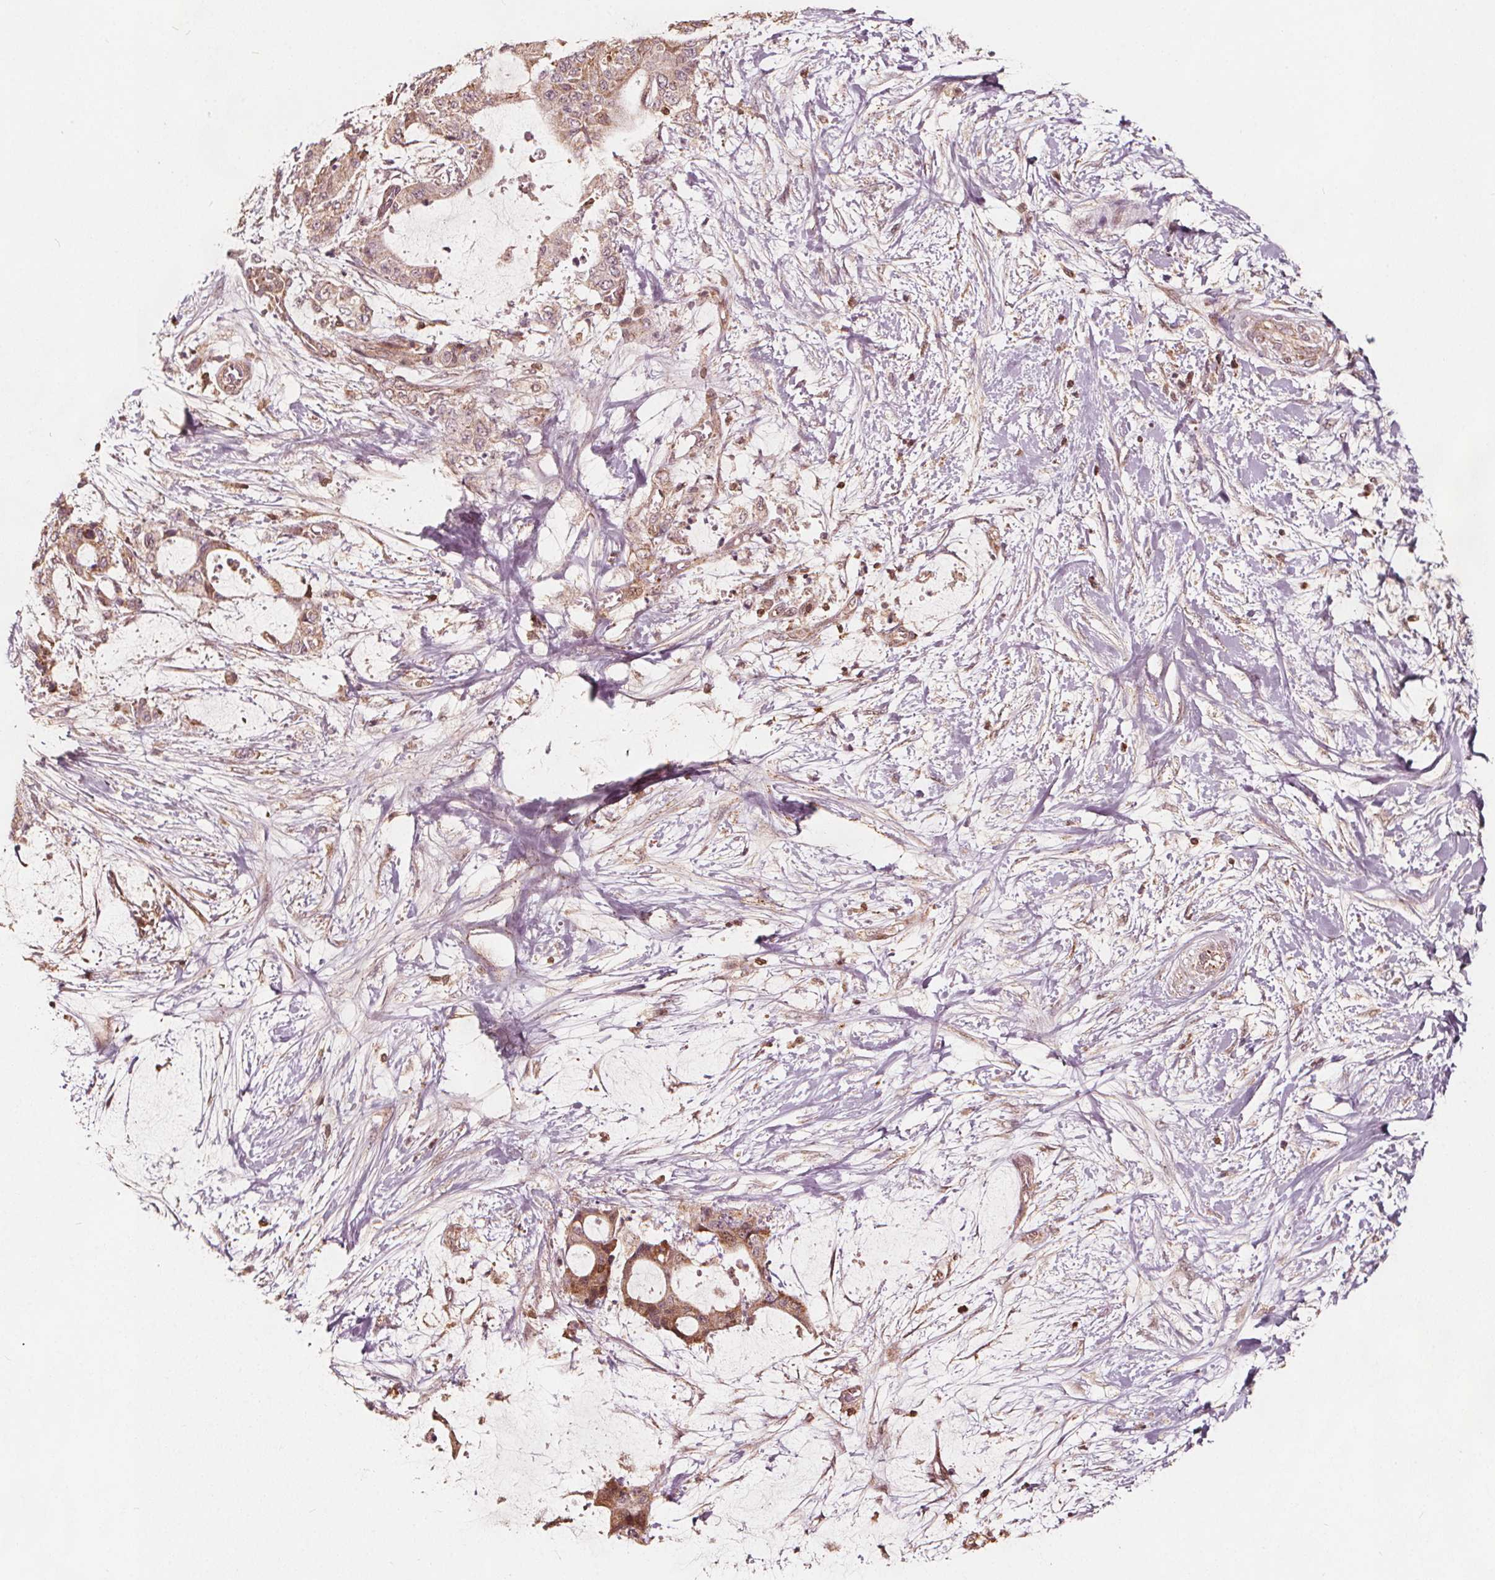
{"staining": {"intensity": "weak", "quantity": ">75%", "location": "cytoplasmic/membranous"}, "tissue": "liver cancer", "cell_type": "Tumor cells", "image_type": "cancer", "snomed": [{"axis": "morphology", "description": "Cholangiocarcinoma"}, {"axis": "topography", "description": "Liver"}], "caption": "Liver cancer was stained to show a protein in brown. There is low levels of weak cytoplasmic/membranous expression in approximately >75% of tumor cells.", "gene": "AIP", "patient": {"sex": "female", "age": 73}}